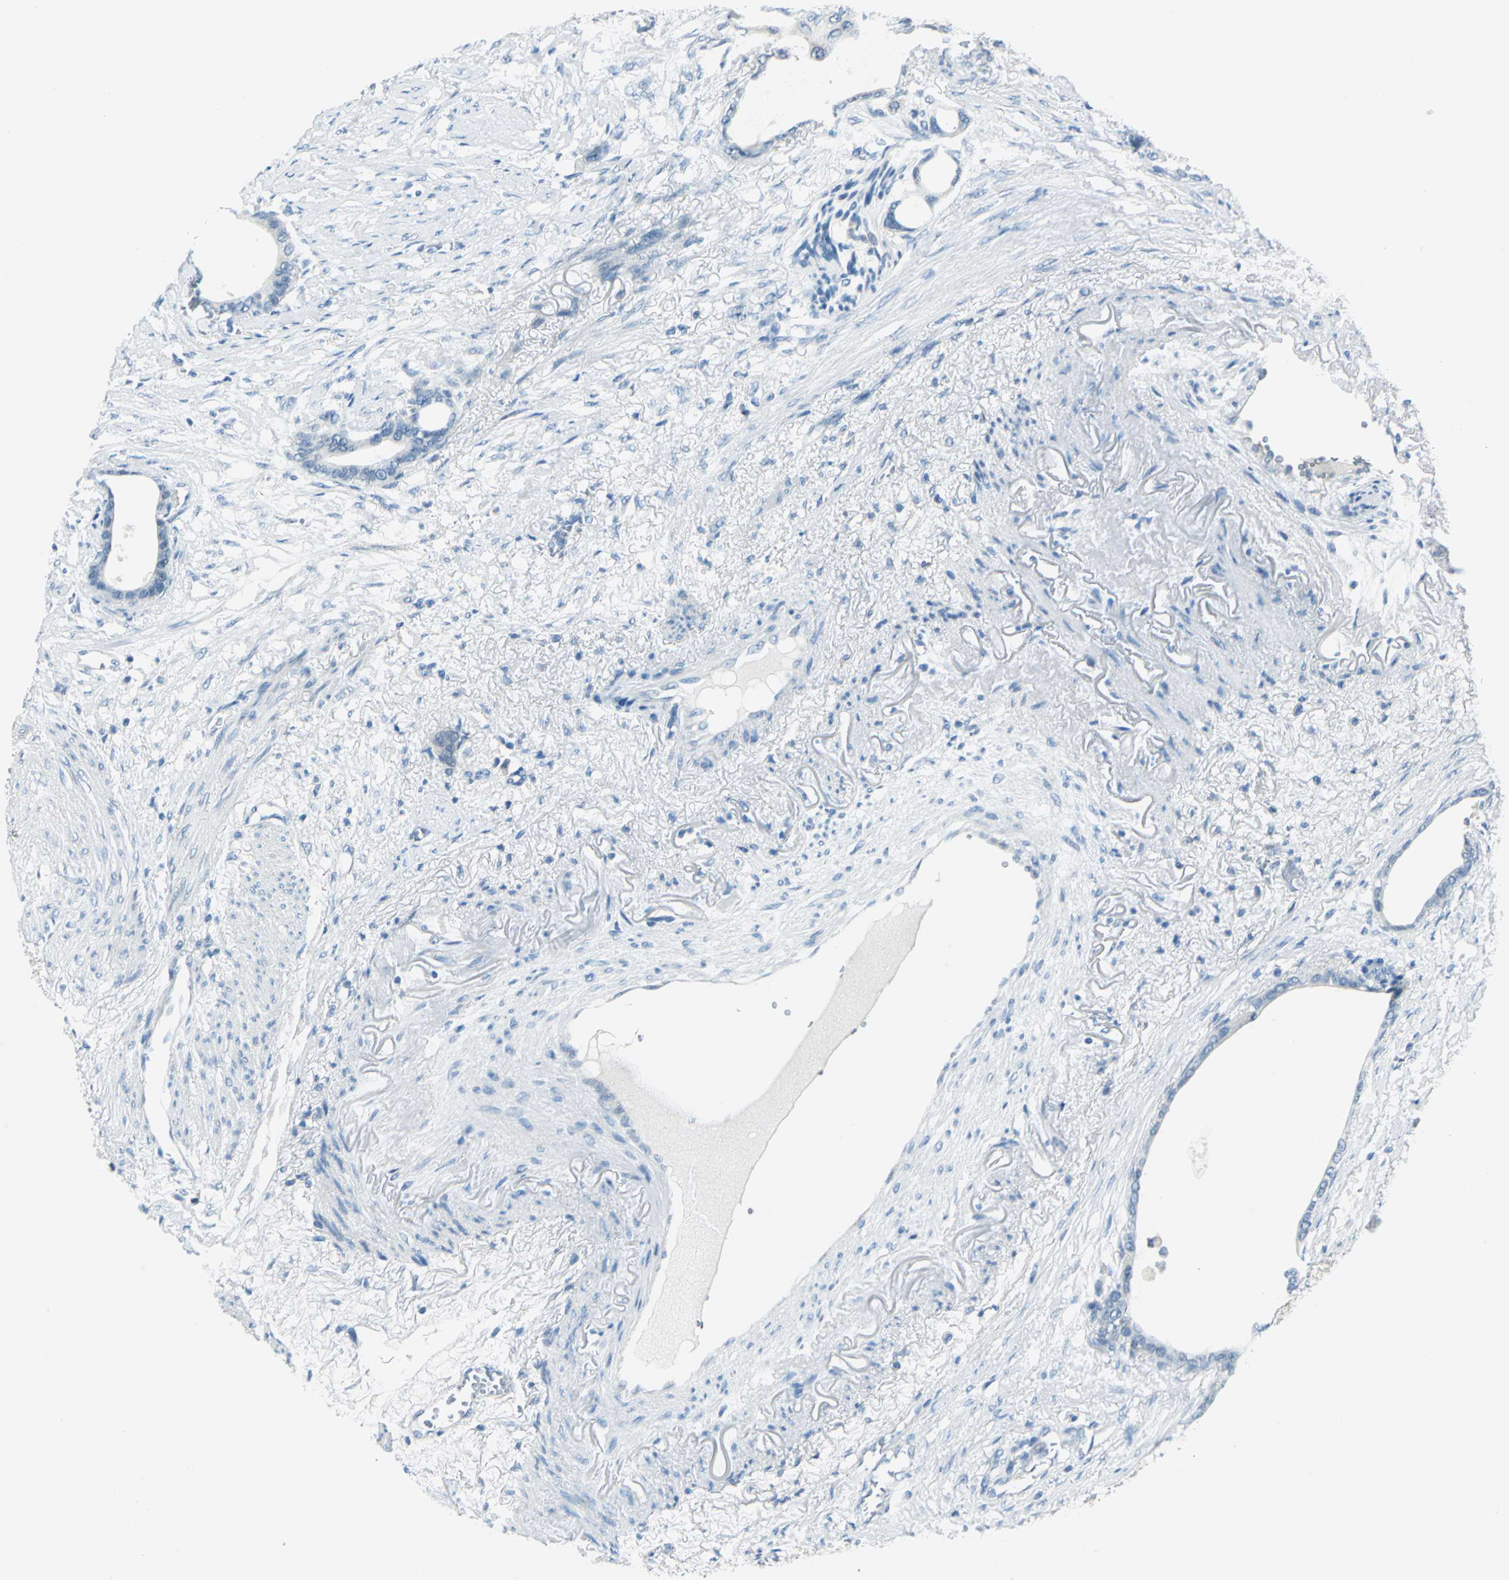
{"staining": {"intensity": "negative", "quantity": "none", "location": "none"}, "tissue": "stomach cancer", "cell_type": "Tumor cells", "image_type": "cancer", "snomed": [{"axis": "morphology", "description": "Adenocarcinoma, NOS"}, {"axis": "topography", "description": "Stomach"}], "caption": "Immunohistochemical staining of adenocarcinoma (stomach) shows no significant positivity in tumor cells.", "gene": "ALDOA", "patient": {"sex": "female", "age": 75}}